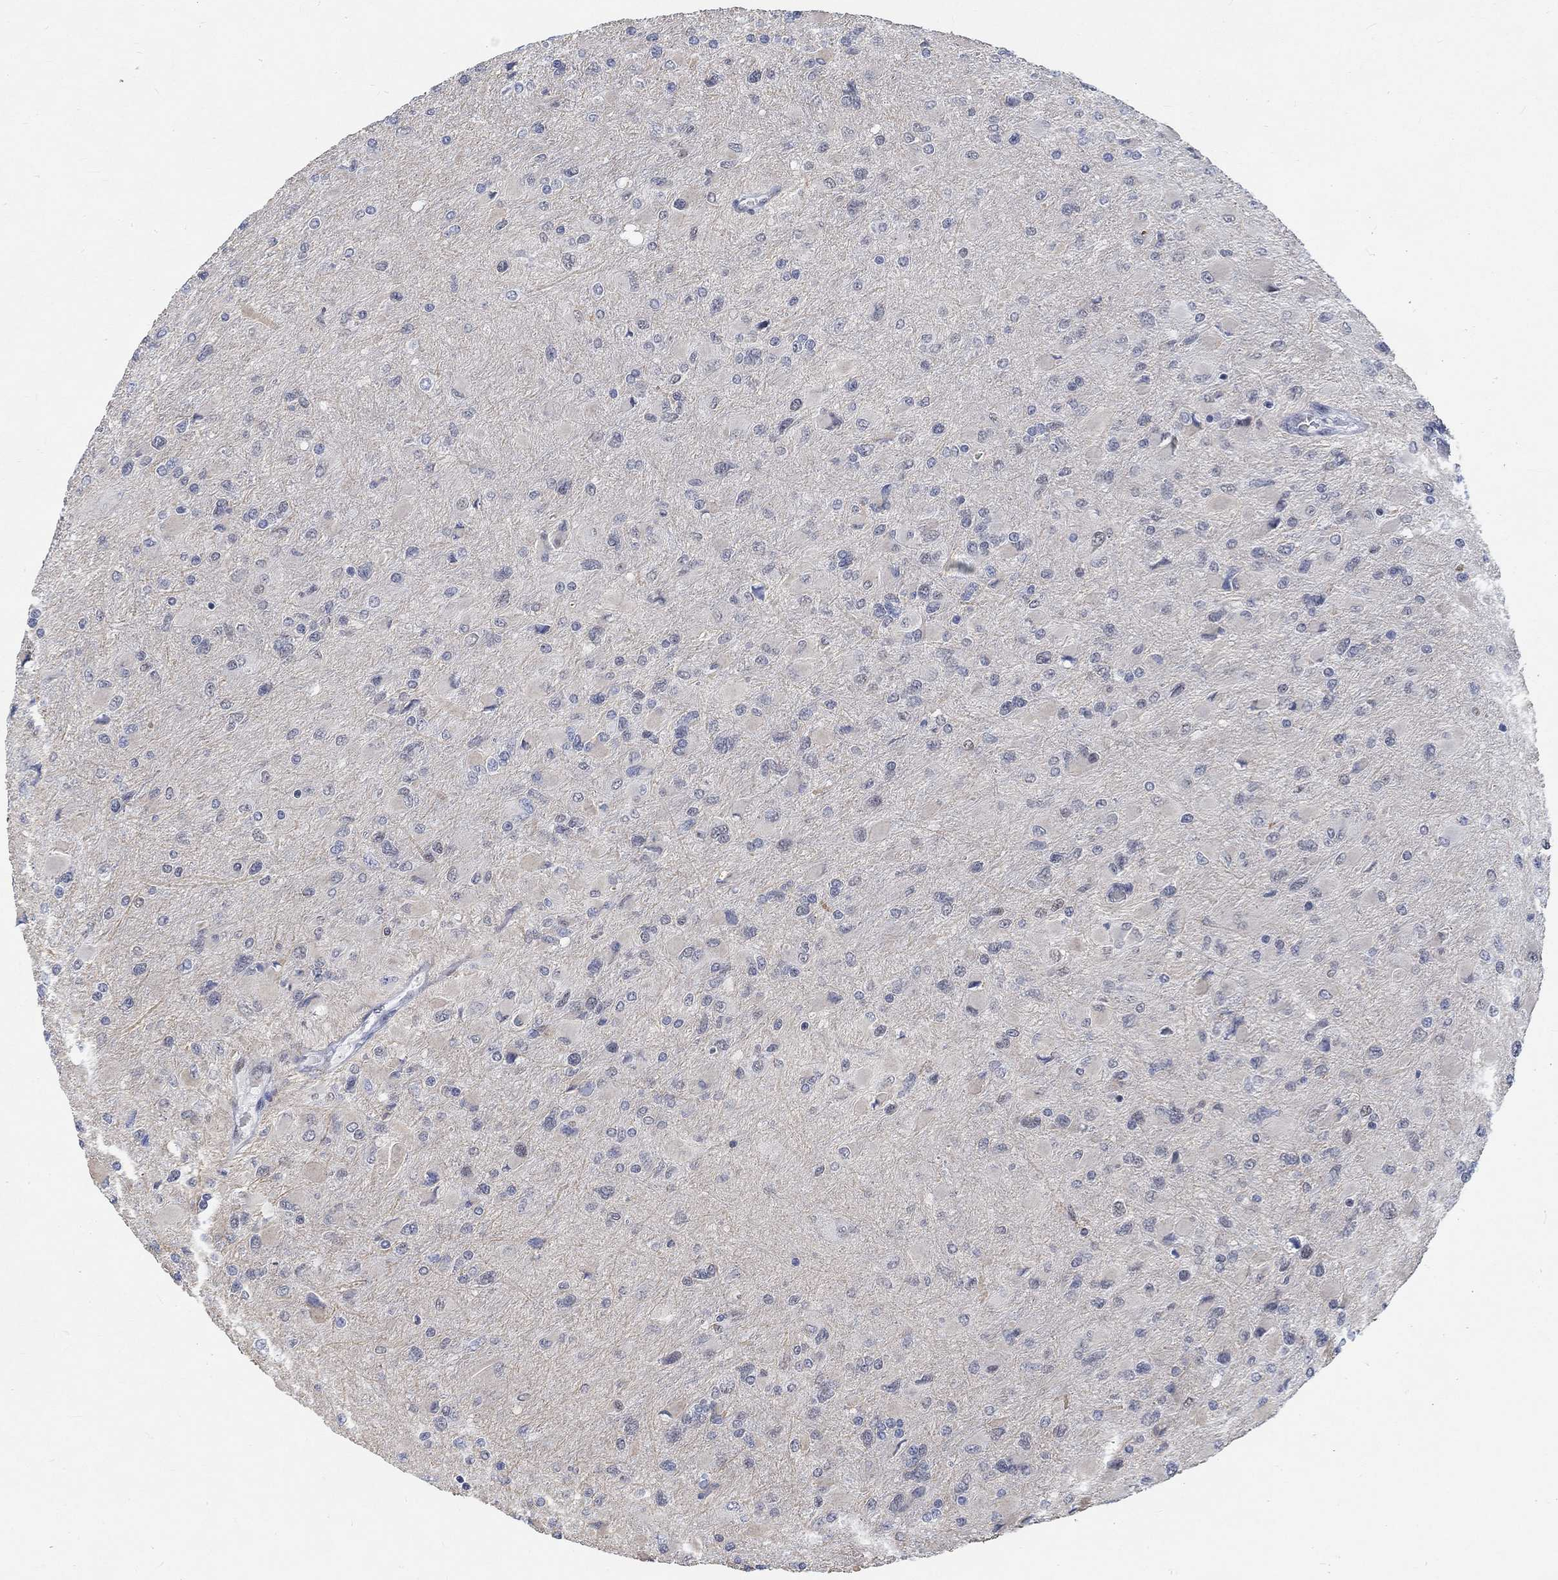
{"staining": {"intensity": "negative", "quantity": "none", "location": "none"}, "tissue": "glioma", "cell_type": "Tumor cells", "image_type": "cancer", "snomed": [{"axis": "morphology", "description": "Glioma, malignant, High grade"}, {"axis": "topography", "description": "Cerebral cortex"}], "caption": "There is no significant positivity in tumor cells of malignant high-grade glioma. The staining is performed using DAB brown chromogen with nuclei counter-stained in using hematoxylin.", "gene": "KCNH8", "patient": {"sex": "female", "age": 36}}